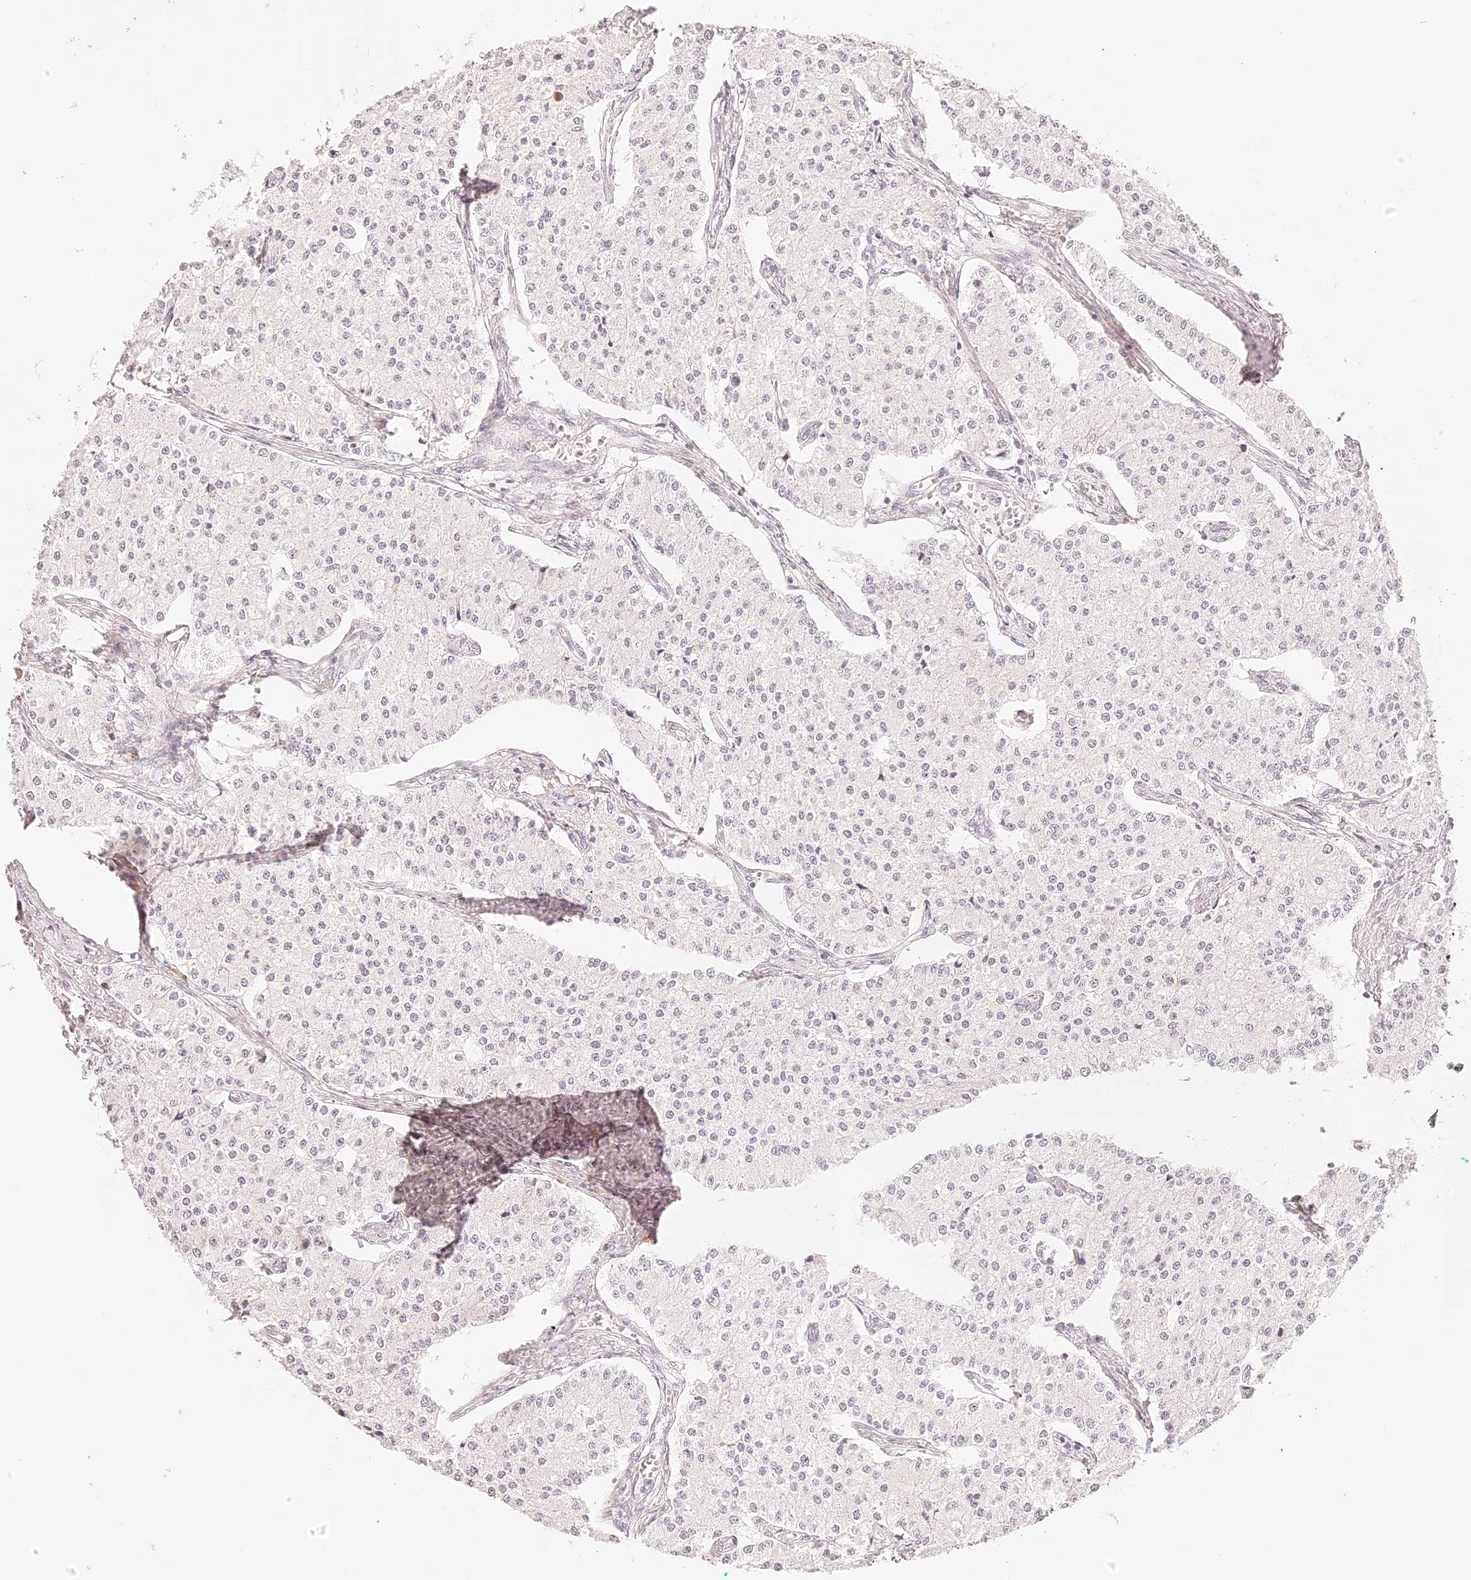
{"staining": {"intensity": "negative", "quantity": "none", "location": "none"}, "tissue": "carcinoid", "cell_type": "Tumor cells", "image_type": "cancer", "snomed": [{"axis": "morphology", "description": "Carcinoid, malignant, NOS"}, {"axis": "topography", "description": "Colon"}], "caption": "IHC micrograph of human carcinoid (malignant) stained for a protein (brown), which shows no staining in tumor cells. (DAB IHC, high magnification).", "gene": "TRIM45", "patient": {"sex": "female", "age": 52}}